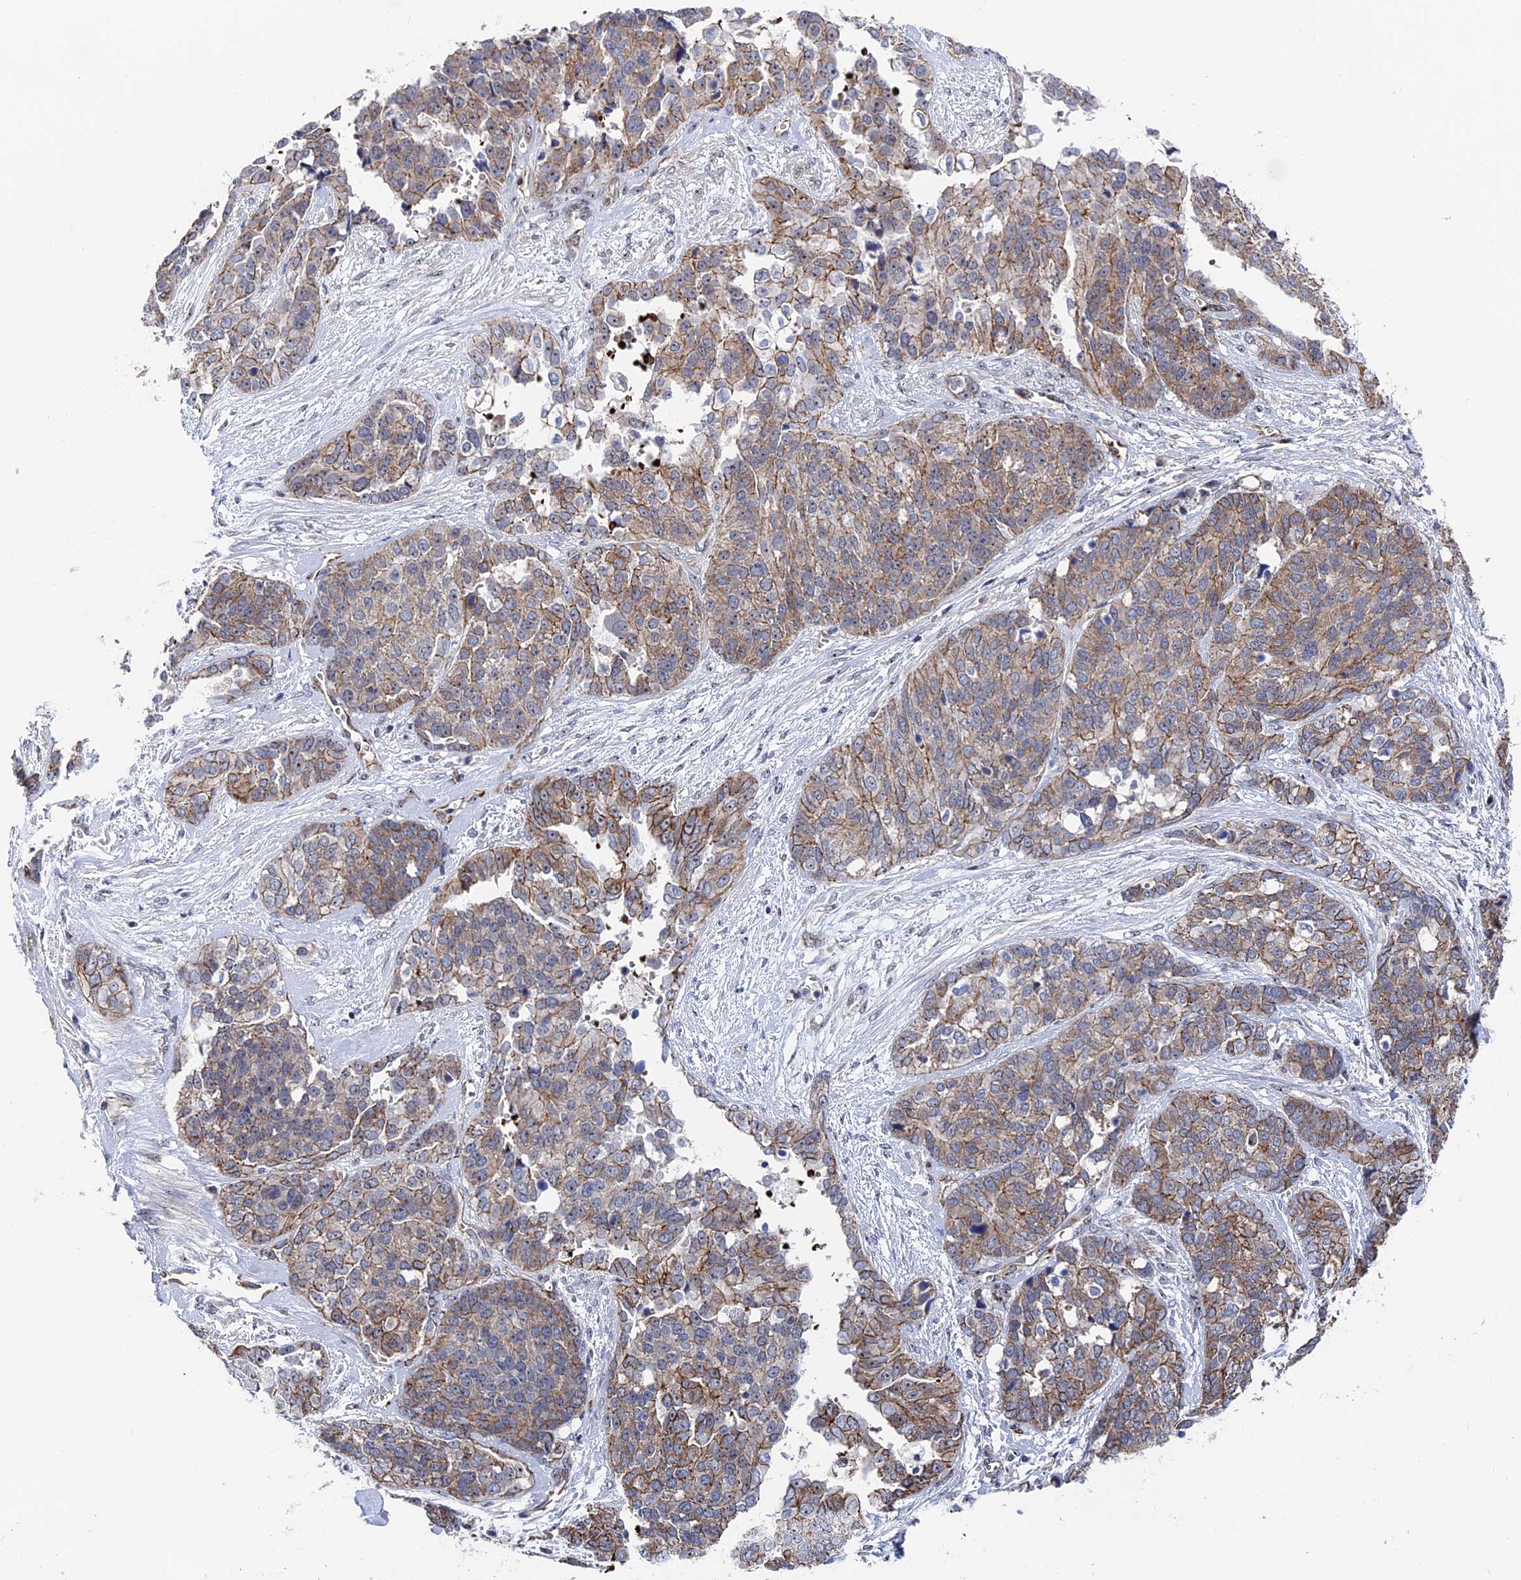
{"staining": {"intensity": "moderate", "quantity": "25%-75%", "location": "cytoplasmic/membranous"}, "tissue": "ovarian cancer", "cell_type": "Tumor cells", "image_type": "cancer", "snomed": [{"axis": "morphology", "description": "Cystadenocarcinoma, serous, NOS"}, {"axis": "topography", "description": "Ovary"}], "caption": "DAB immunohistochemical staining of human ovarian cancer (serous cystadenocarcinoma) reveals moderate cytoplasmic/membranous protein staining in about 25%-75% of tumor cells.", "gene": "EXOSC9", "patient": {"sex": "female", "age": 44}}